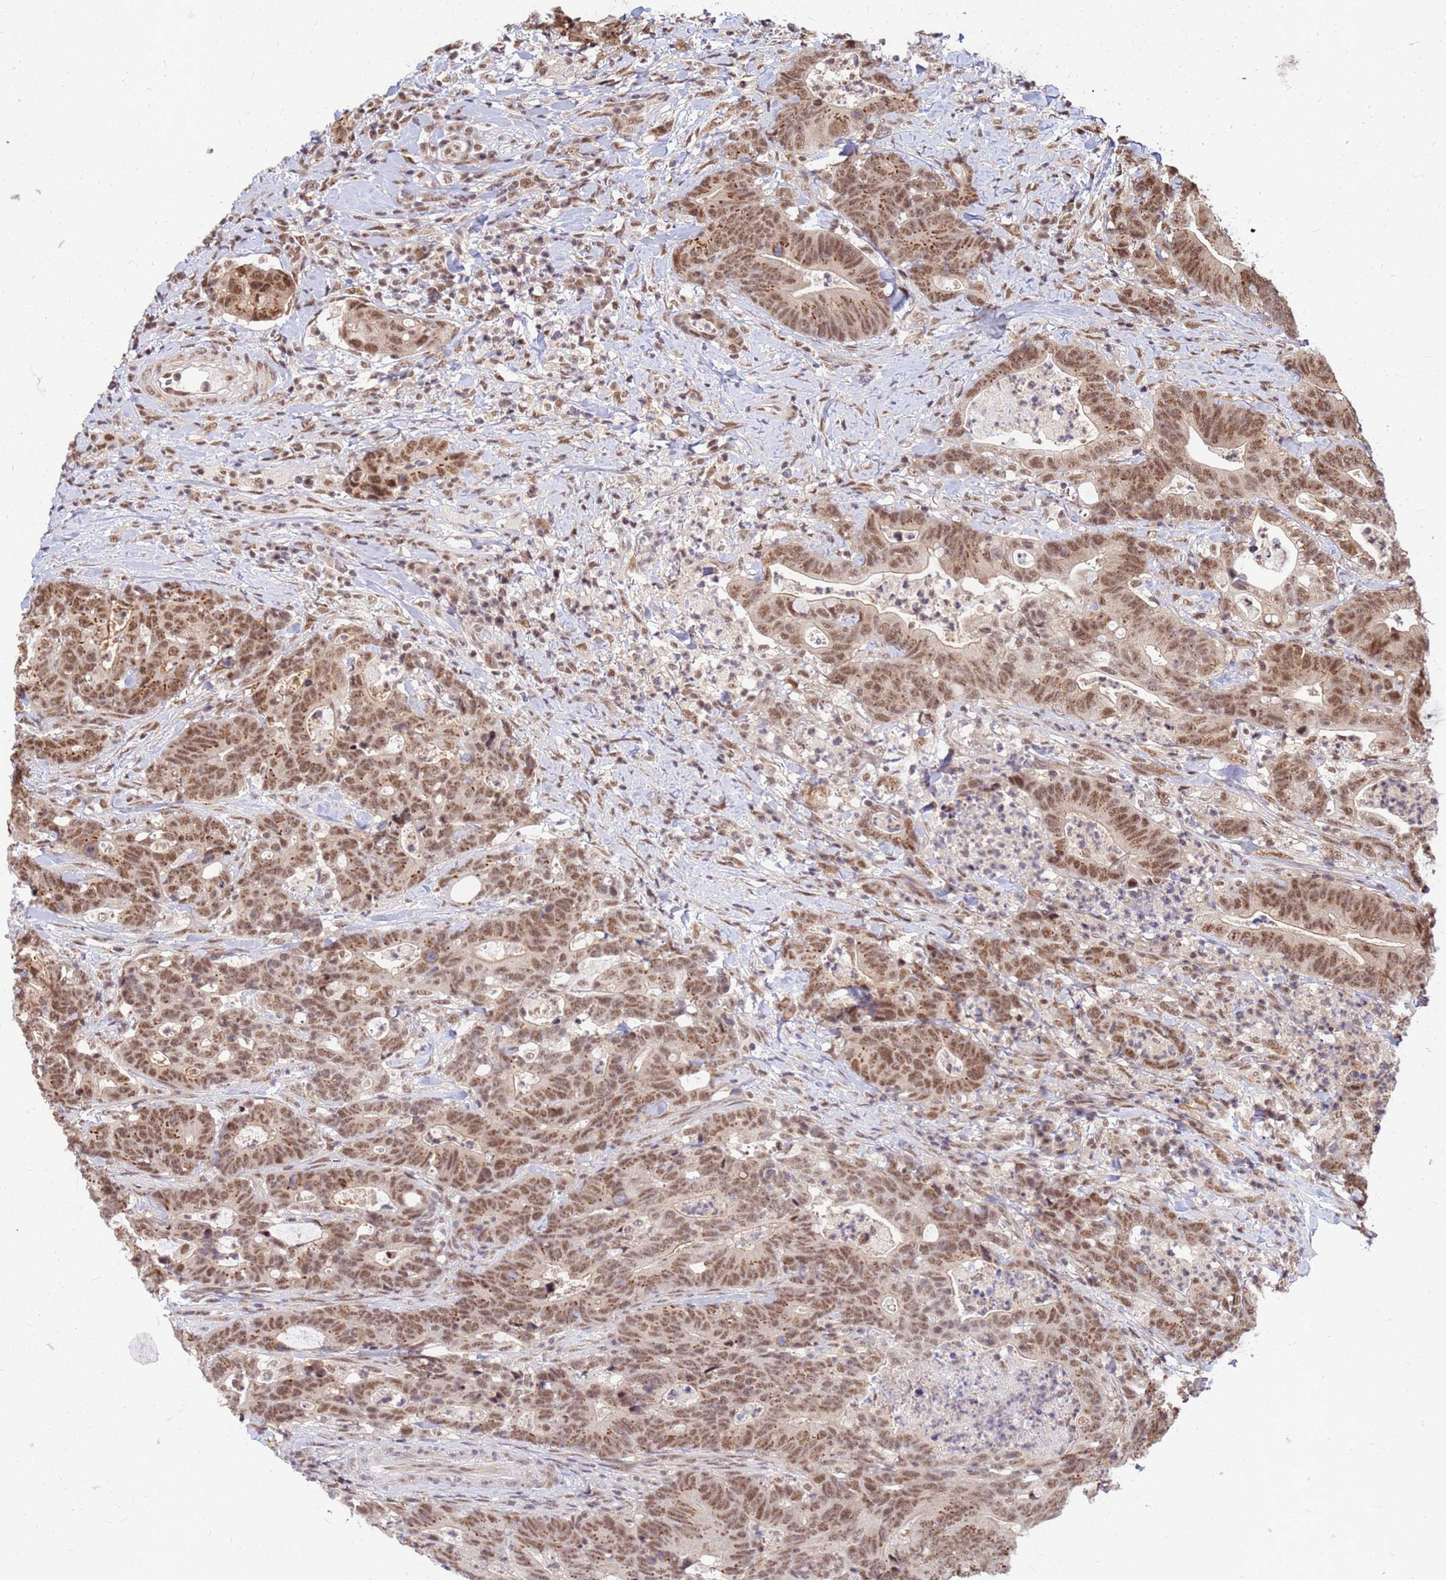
{"staining": {"intensity": "moderate", "quantity": ">75%", "location": "cytoplasmic/membranous,nuclear"}, "tissue": "colorectal cancer", "cell_type": "Tumor cells", "image_type": "cancer", "snomed": [{"axis": "morphology", "description": "Adenocarcinoma, NOS"}, {"axis": "topography", "description": "Colon"}], "caption": "Immunohistochemistry of human colorectal cancer (adenocarcinoma) exhibits medium levels of moderate cytoplasmic/membranous and nuclear expression in about >75% of tumor cells.", "gene": "NCBP2", "patient": {"sex": "female", "age": 82}}